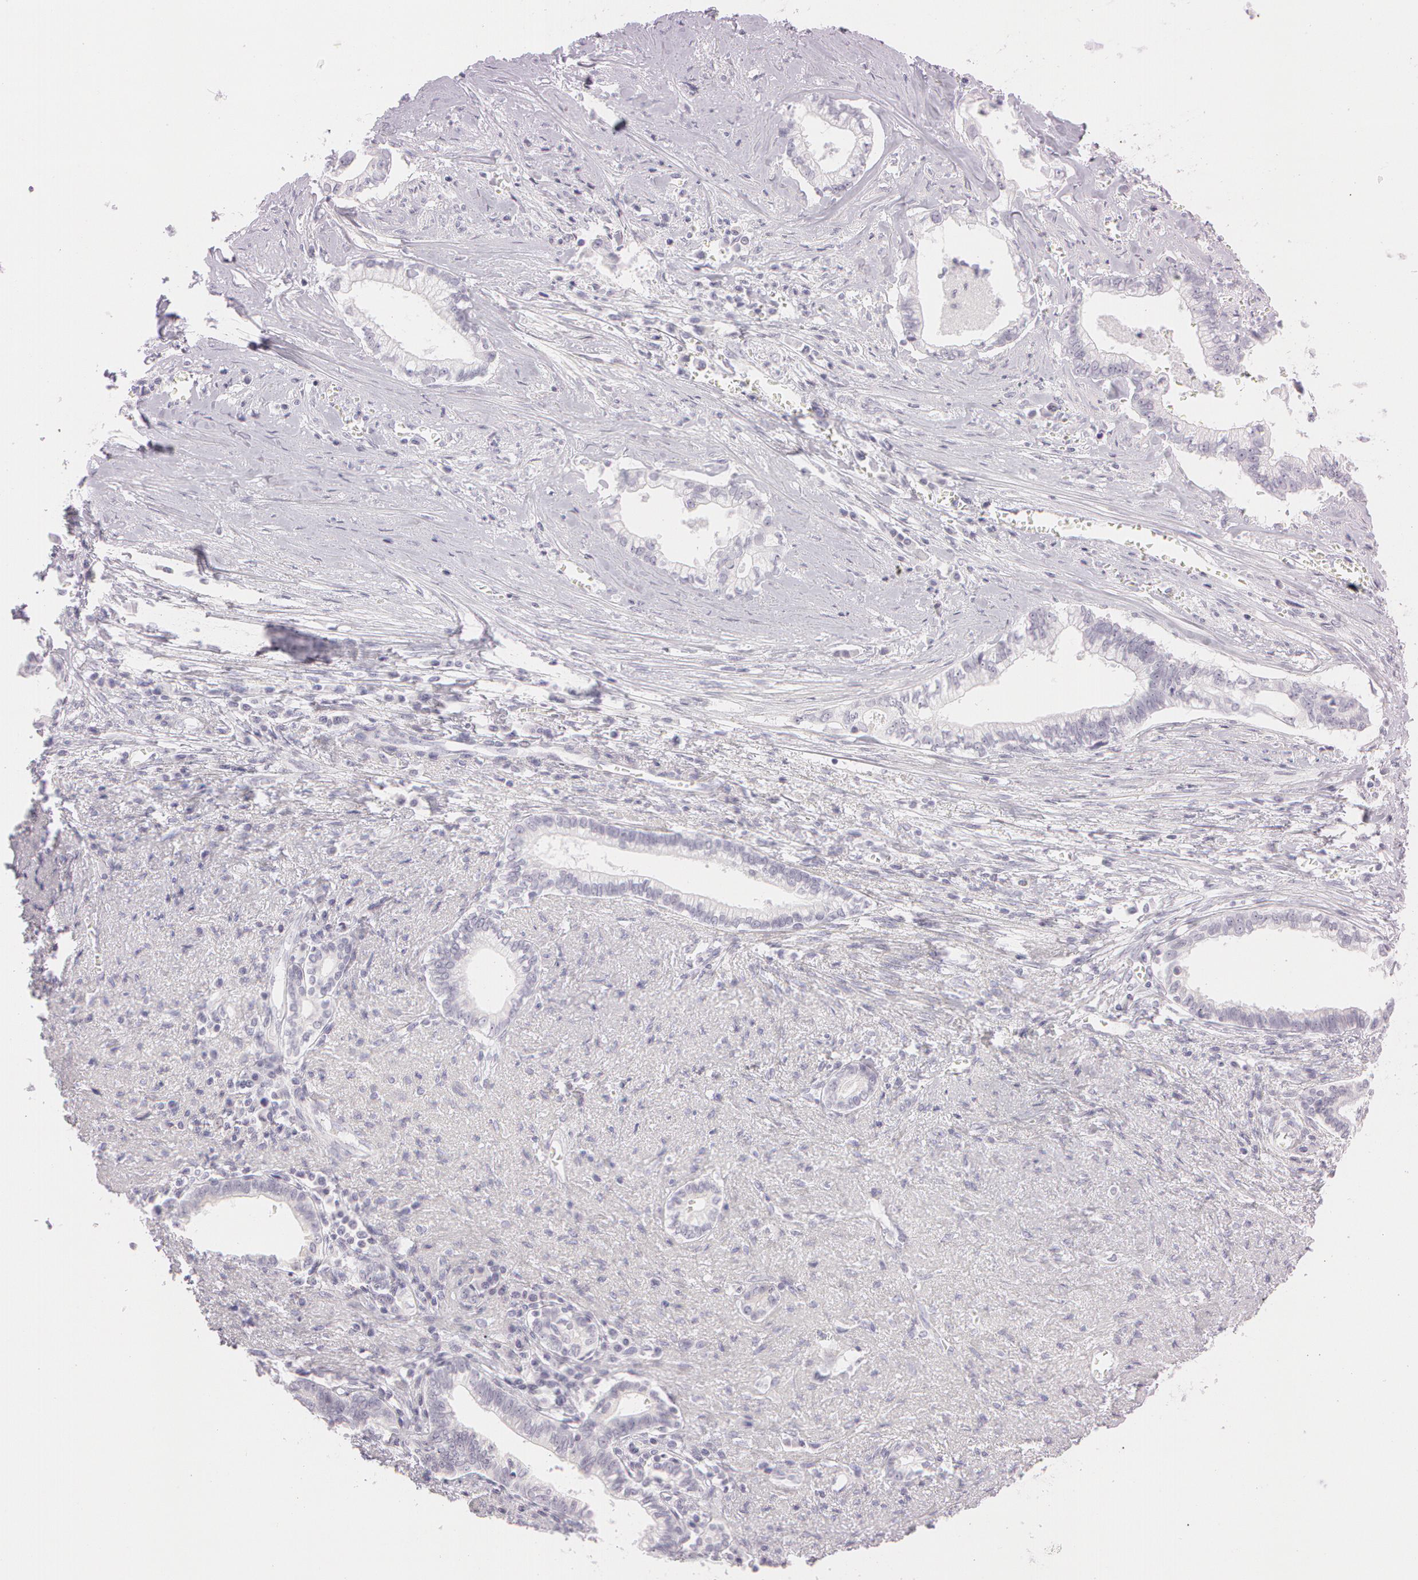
{"staining": {"intensity": "negative", "quantity": "none", "location": "none"}, "tissue": "liver cancer", "cell_type": "Tumor cells", "image_type": "cancer", "snomed": [{"axis": "morphology", "description": "Cholangiocarcinoma"}, {"axis": "topography", "description": "Liver"}], "caption": "Histopathology image shows no significant protein staining in tumor cells of liver cancer.", "gene": "OTC", "patient": {"sex": "male", "age": 57}}